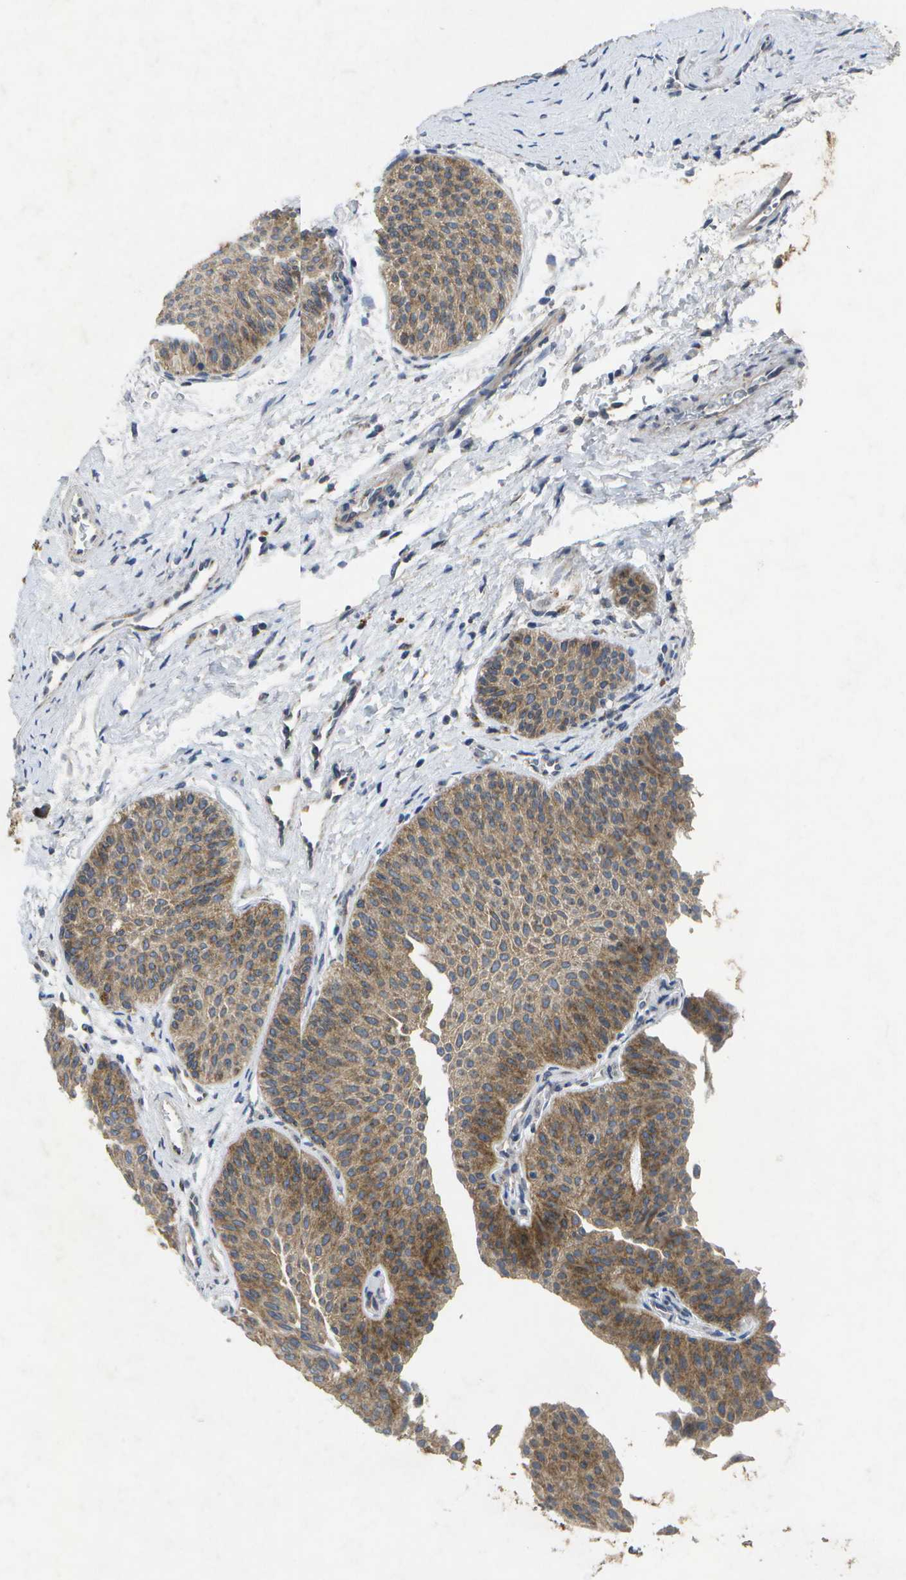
{"staining": {"intensity": "moderate", "quantity": ">75%", "location": "cytoplasmic/membranous"}, "tissue": "urothelial cancer", "cell_type": "Tumor cells", "image_type": "cancer", "snomed": [{"axis": "morphology", "description": "Urothelial carcinoma, Low grade"}, {"axis": "topography", "description": "Urinary bladder"}], "caption": "Tumor cells exhibit moderate cytoplasmic/membranous expression in about >75% of cells in urothelial carcinoma (low-grade). The protein is stained brown, and the nuclei are stained in blue (DAB (3,3'-diaminobenzidine) IHC with brightfield microscopy, high magnification).", "gene": "KDELR1", "patient": {"sex": "female", "age": 60}}